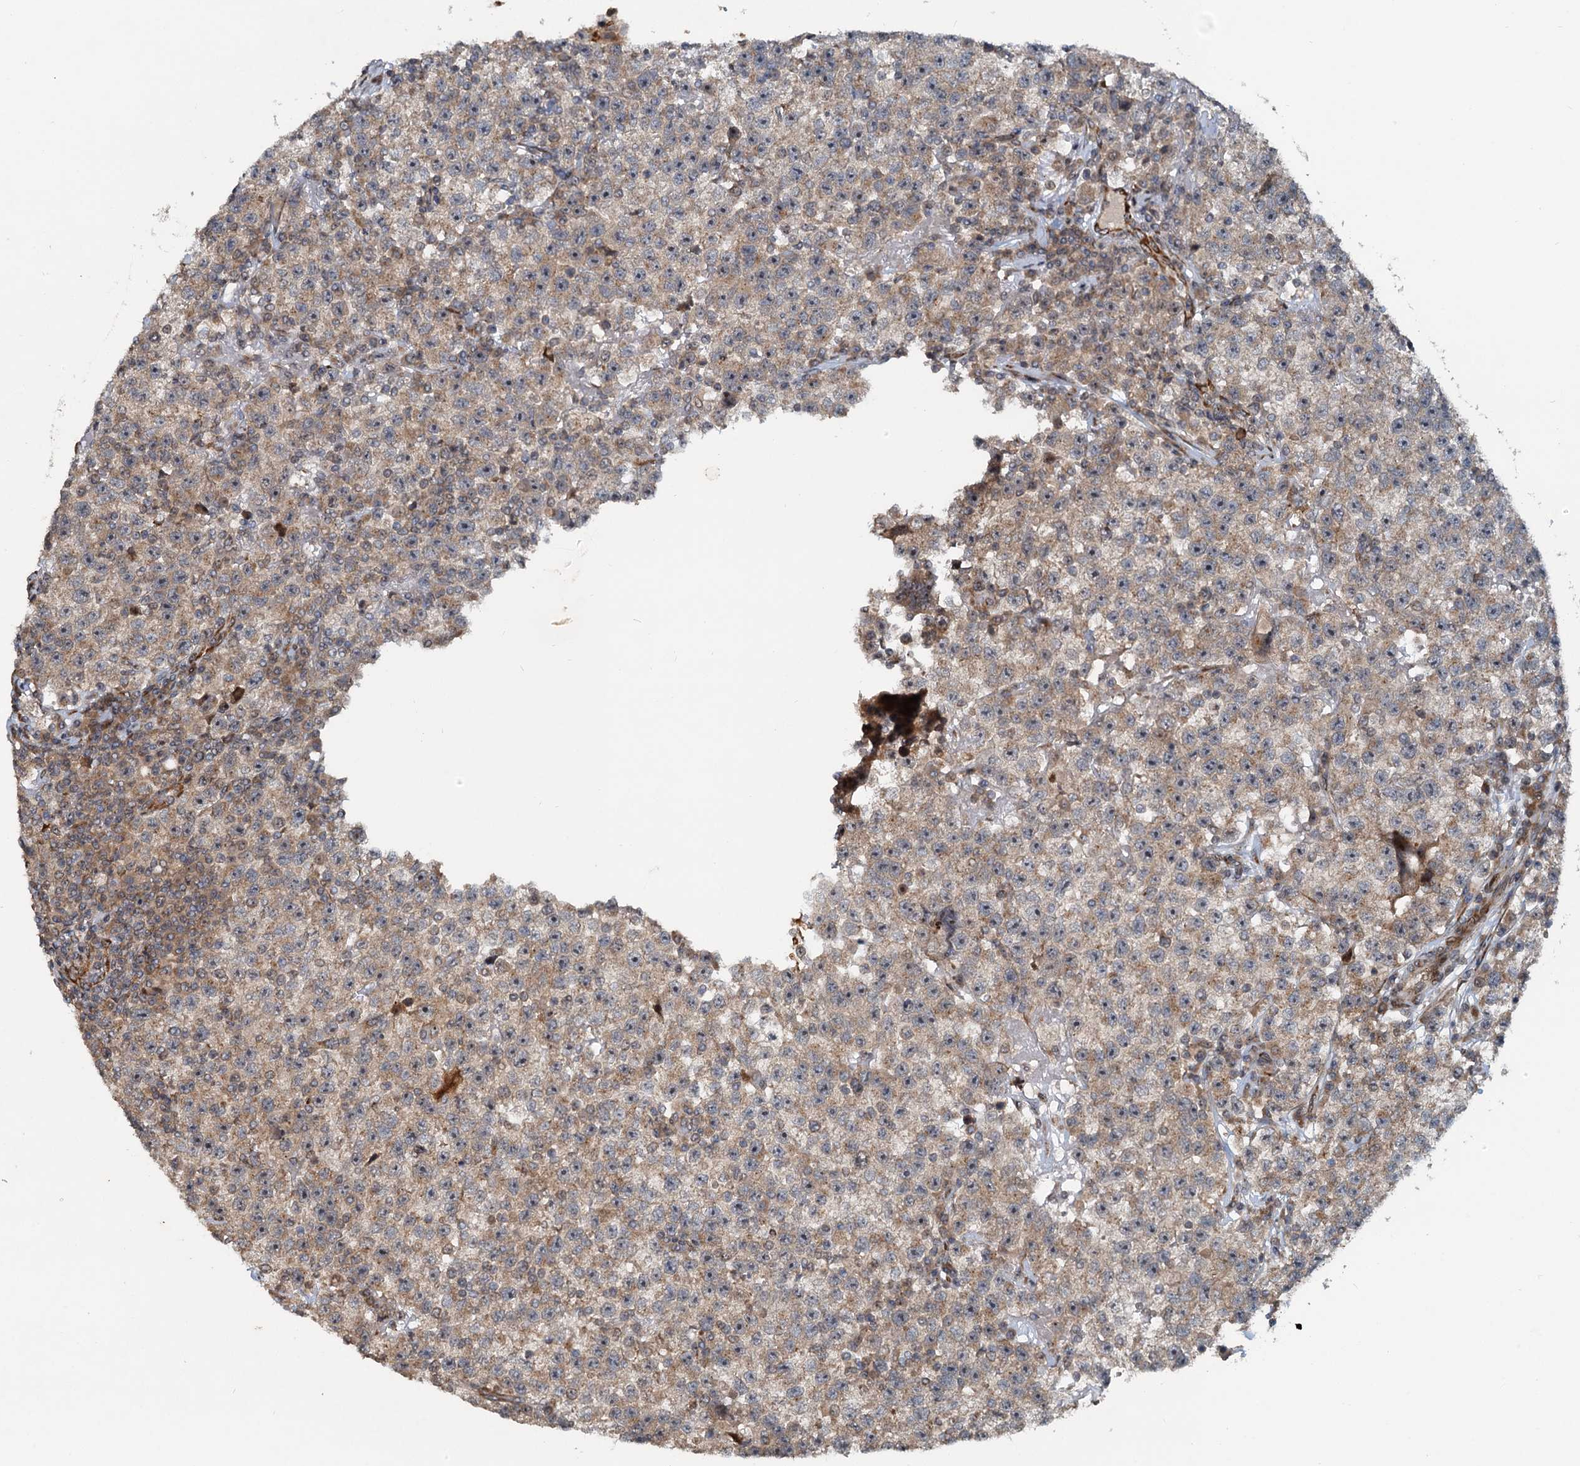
{"staining": {"intensity": "moderate", "quantity": "25%-75%", "location": "cytoplasmic/membranous"}, "tissue": "testis cancer", "cell_type": "Tumor cells", "image_type": "cancer", "snomed": [{"axis": "morphology", "description": "Seminoma, NOS"}, {"axis": "topography", "description": "Testis"}], "caption": "A brown stain shows moderate cytoplasmic/membranous expression of a protein in testis cancer (seminoma) tumor cells.", "gene": "CEP68", "patient": {"sex": "male", "age": 22}}